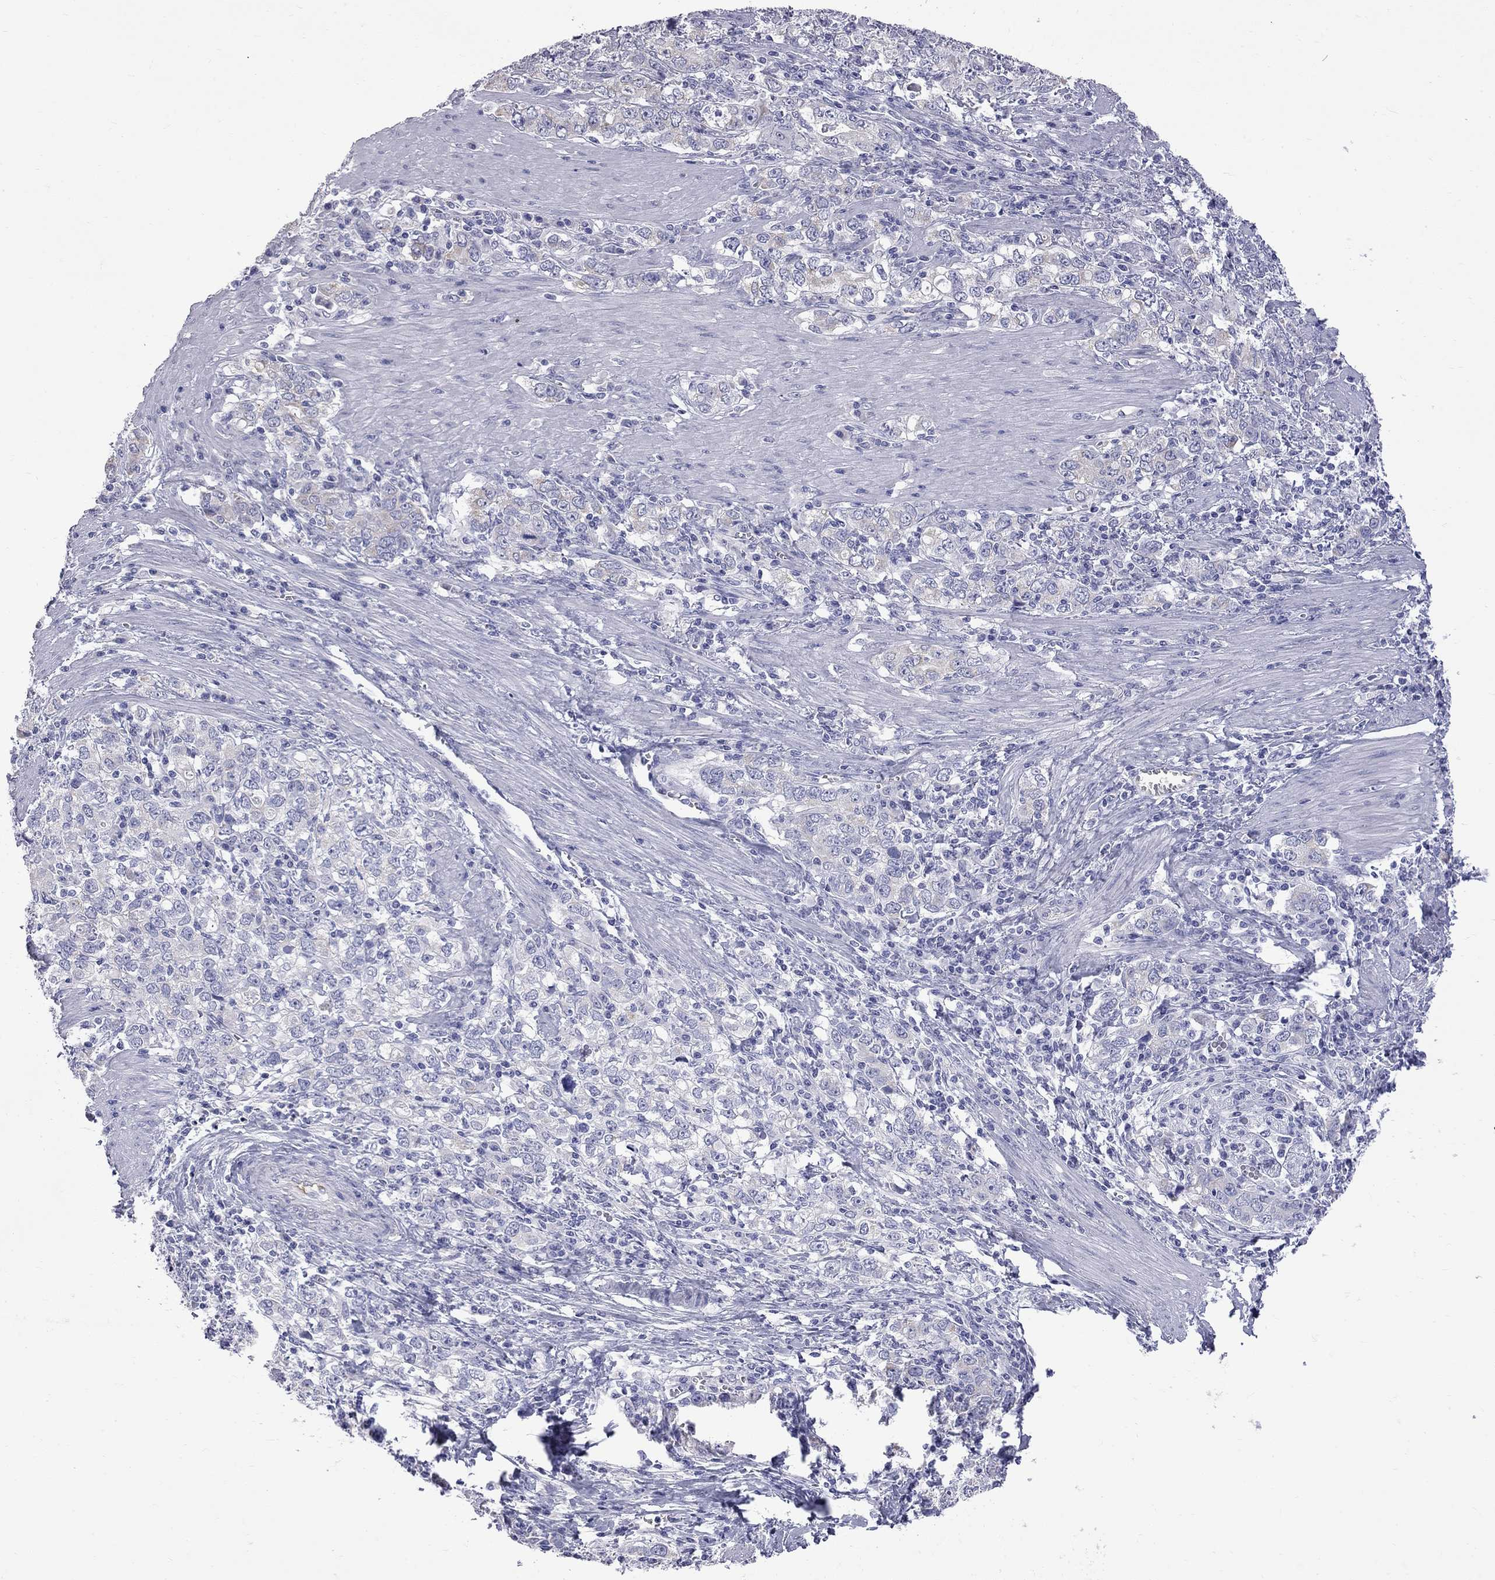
{"staining": {"intensity": "negative", "quantity": "none", "location": "none"}, "tissue": "stomach cancer", "cell_type": "Tumor cells", "image_type": "cancer", "snomed": [{"axis": "morphology", "description": "Adenocarcinoma, NOS"}, {"axis": "topography", "description": "Stomach, lower"}], "caption": "An IHC micrograph of adenocarcinoma (stomach) is shown. There is no staining in tumor cells of adenocarcinoma (stomach).", "gene": "KCND2", "patient": {"sex": "female", "age": 72}}